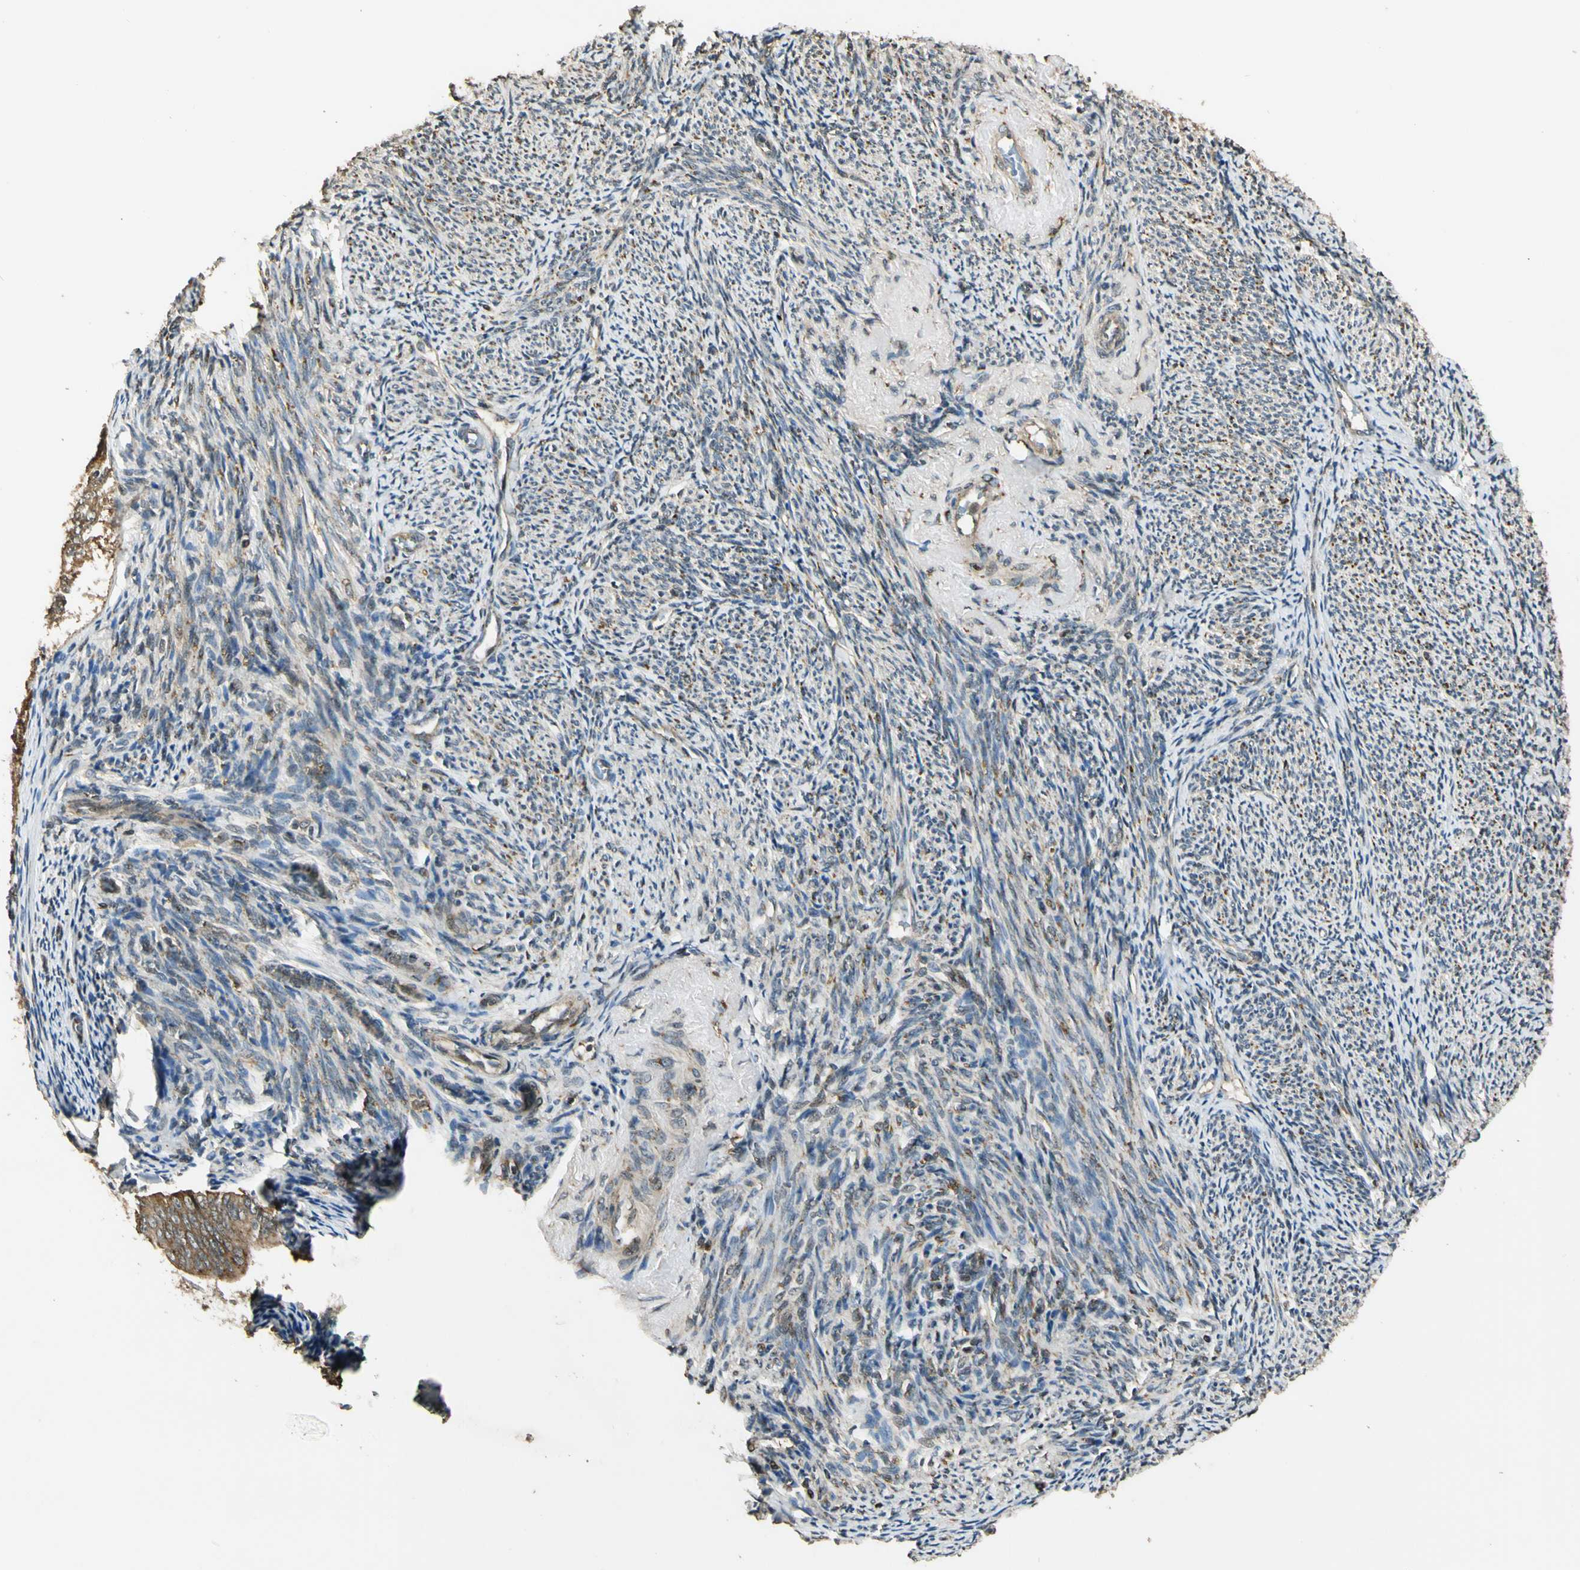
{"staining": {"intensity": "moderate", "quantity": ">75%", "location": "cytoplasmic/membranous"}, "tissue": "endometrial cancer", "cell_type": "Tumor cells", "image_type": "cancer", "snomed": [{"axis": "morphology", "description": "Adenocarcinoma, NOS"}, {"axis": "topography", "description": "Endometrium"}], "caption": "Tumor cells reveal moderate cytoplasmic/membranous expression in about >75% of cells in endometrial cancer.", "gene": "LAMTOR1", "patient": {"sex": "female", "age": 63}}